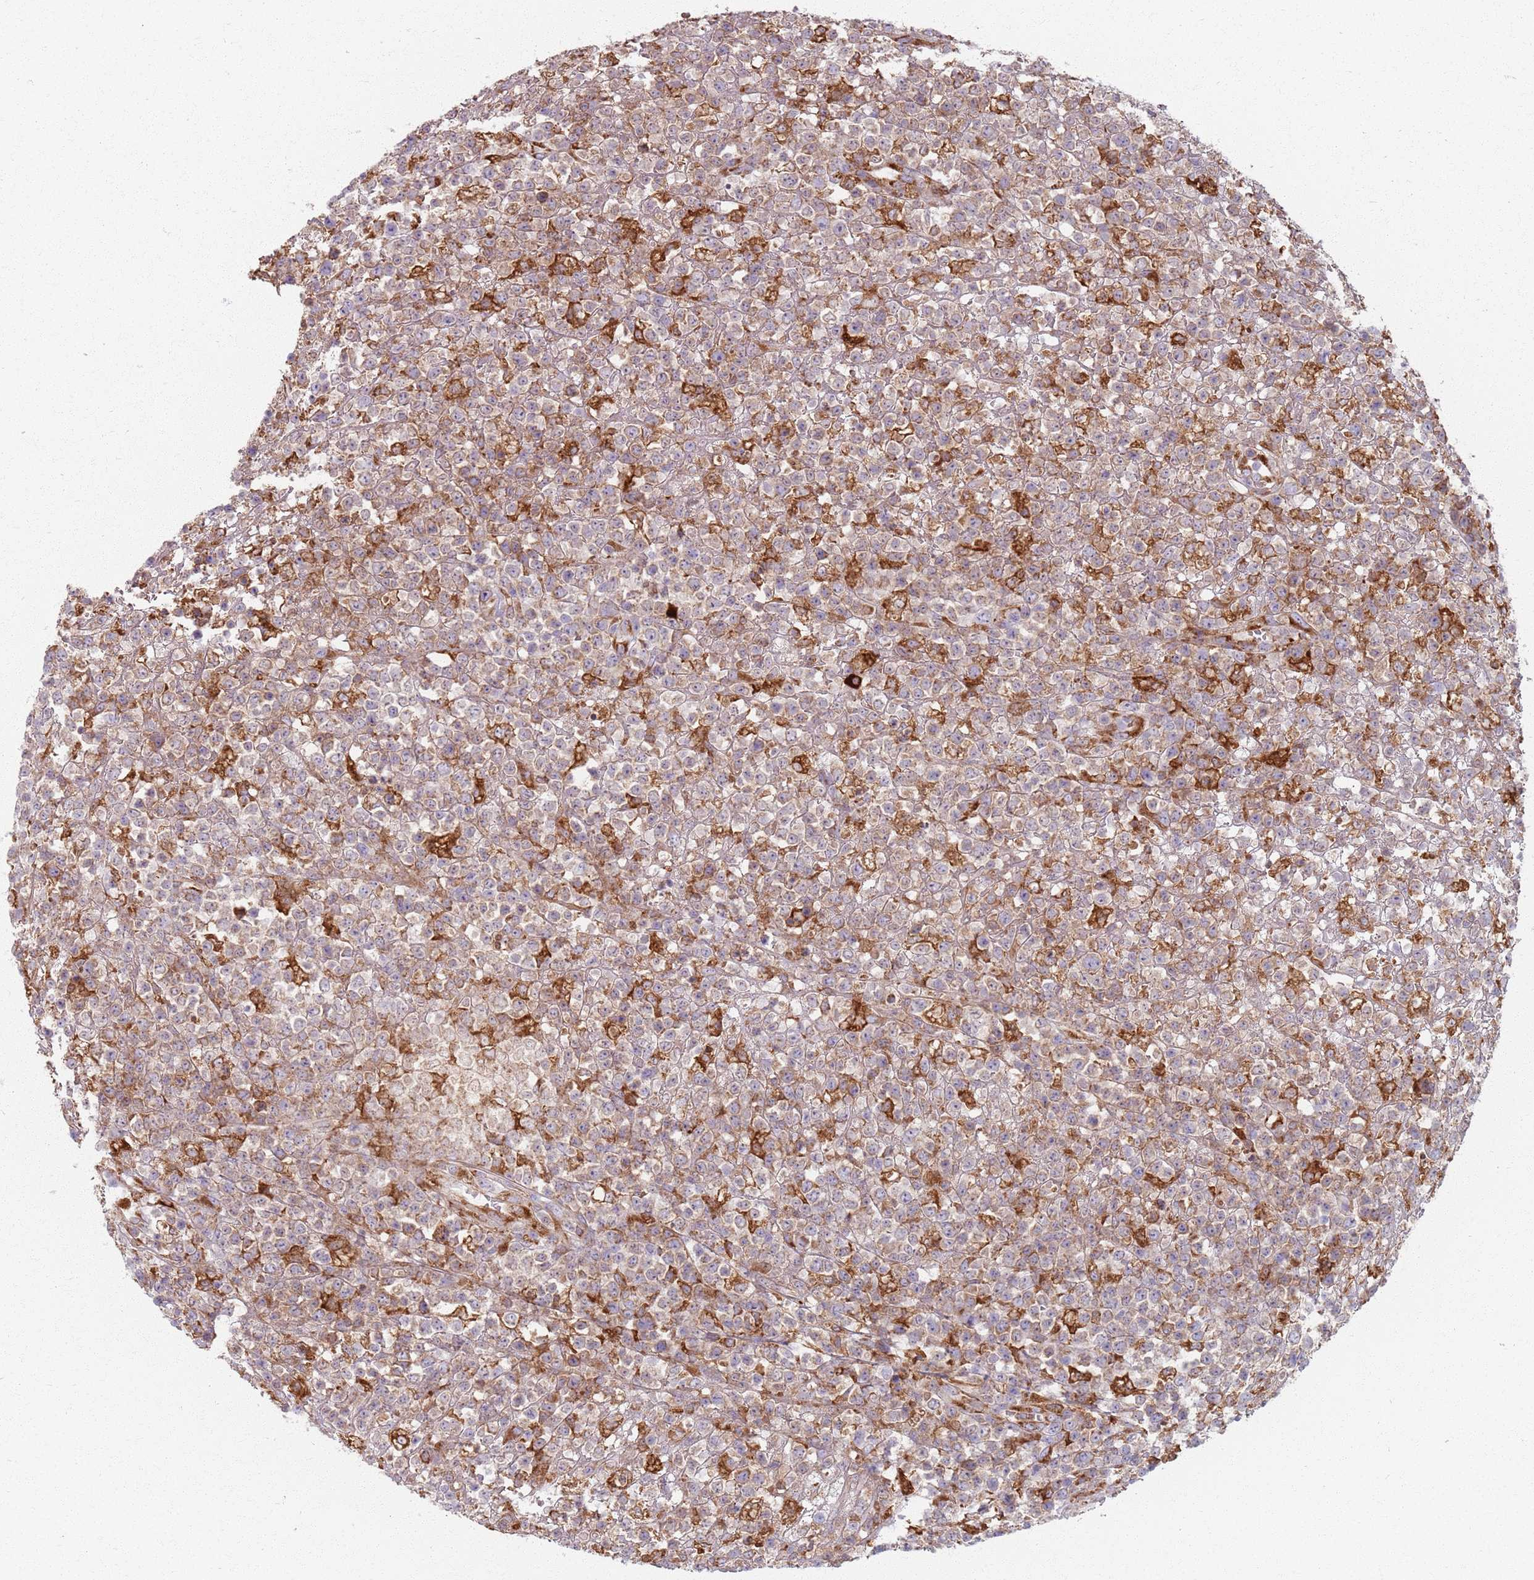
{"staining": {"intensity": "negative", "quantity": "none", "location": "none"}, "tissue": "lymphoma", "cell_type": "Tumor cells", "image_type": "cancer", "snomed": [{"axis": "morphology", "description": "Malignant lymphoma, non-Hodgkin's type, High grade"}, {"axis": "topography", "description": "Colon"}], "caption": "Histopathology image shows no significant protein staining in tumor cells of high-grade malignant lymphoma, non-Hodgkin's type. (Immunohistochemistry, brightfield microscopy, high magnification).", "gene": "COLGALT1", "patient": {"sex": "female", "age": 53}}